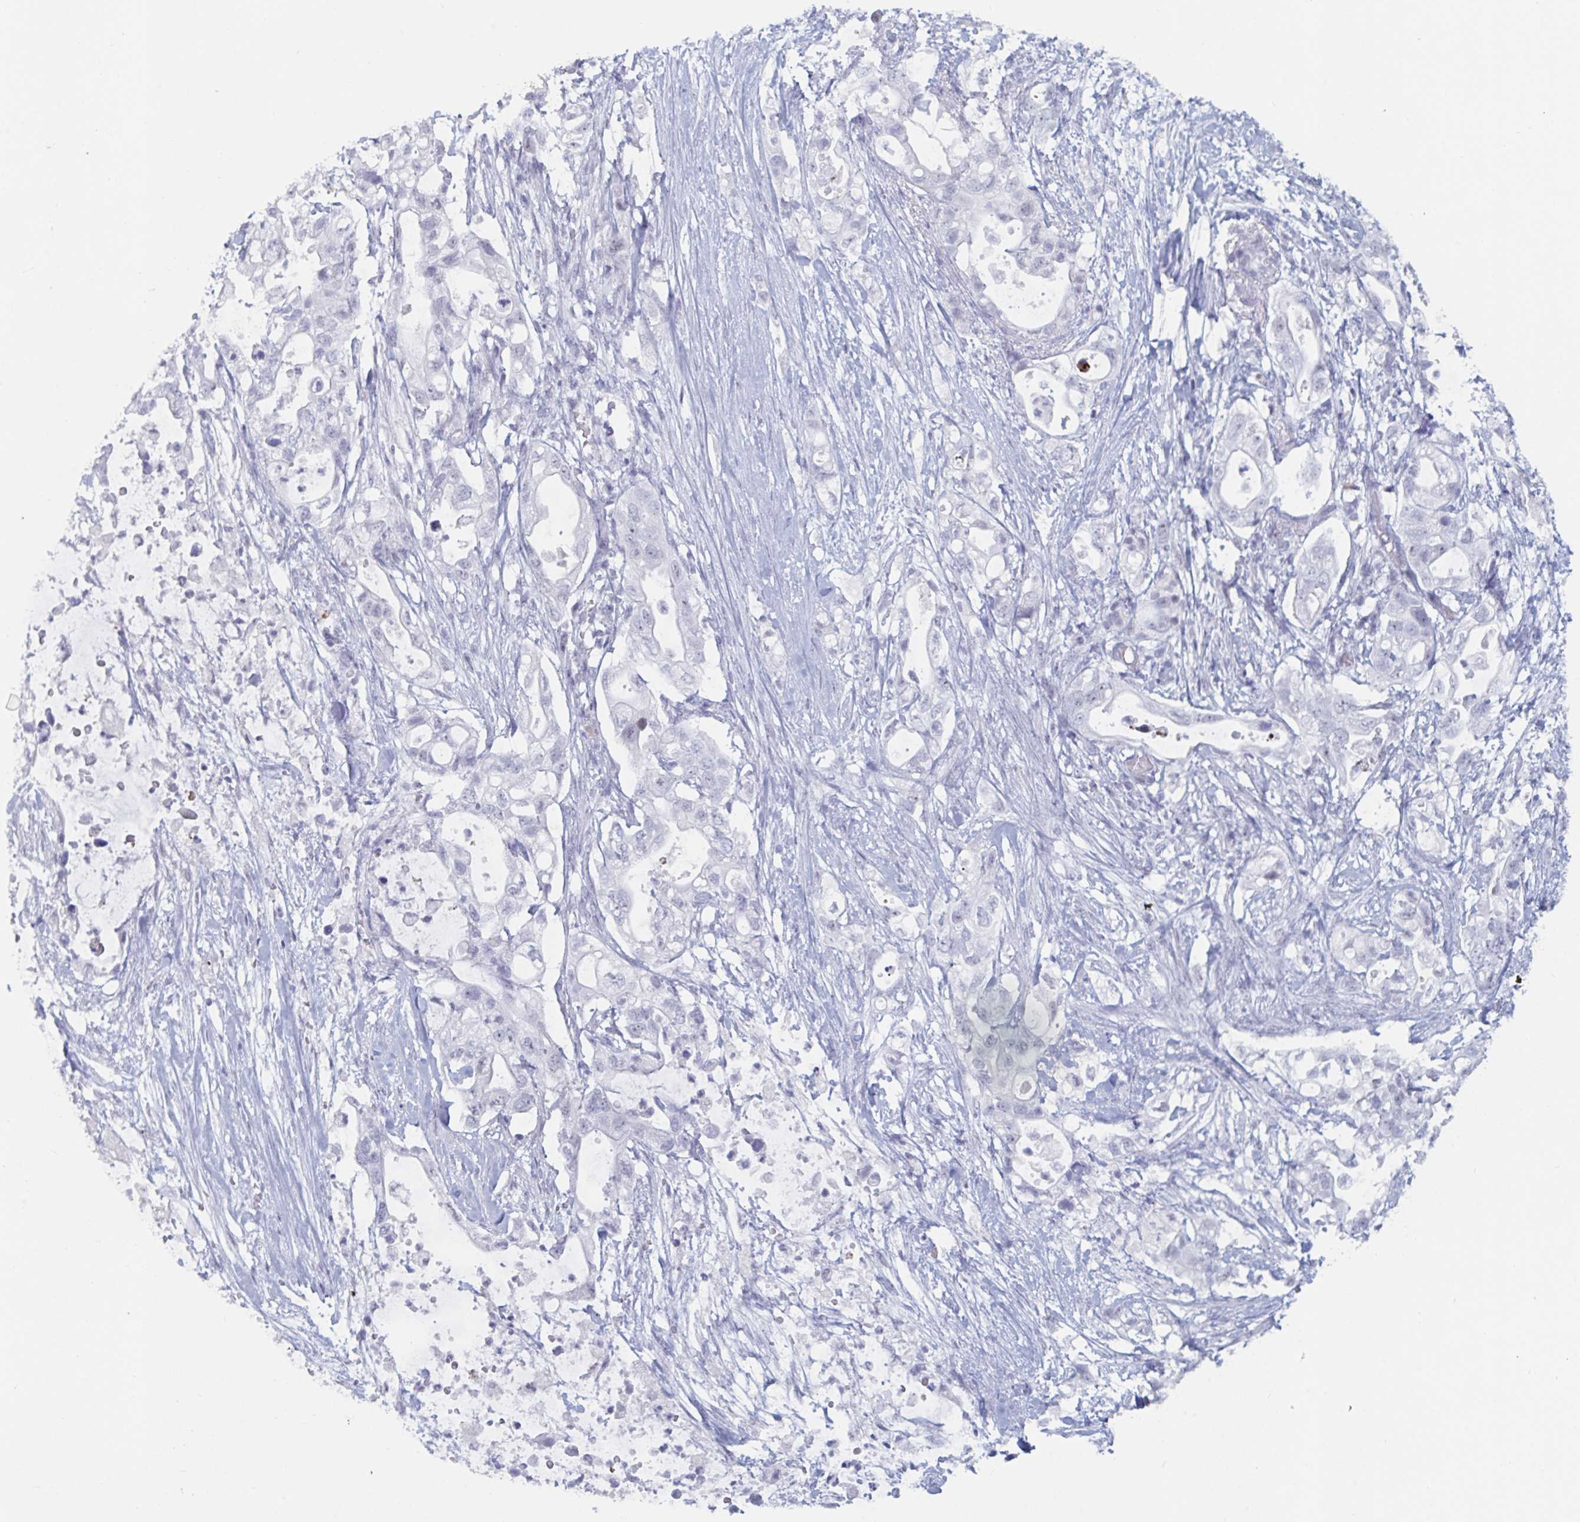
{"staining": {"intensity": "negative", "quantity": "none", "location": "none"}, "tissue": "pancreatic cancer", "cell_type": "Tumor cells", "image_type": "cancer", "snomed": [{"axis": "morphology", "description": "Adenocarcinoma, NOS"}, {"axis": "topography", "description": "Pancreas"}], "caption": "Photomicrograph shows no significant protein expression in tumor cells of pancreatic cancer (adenocarcinoma). (Brightfield microscopy of DAB IHC at high magnification).", "gene": "NR1H2", "patient": {"sex": "female", "age": 72}}